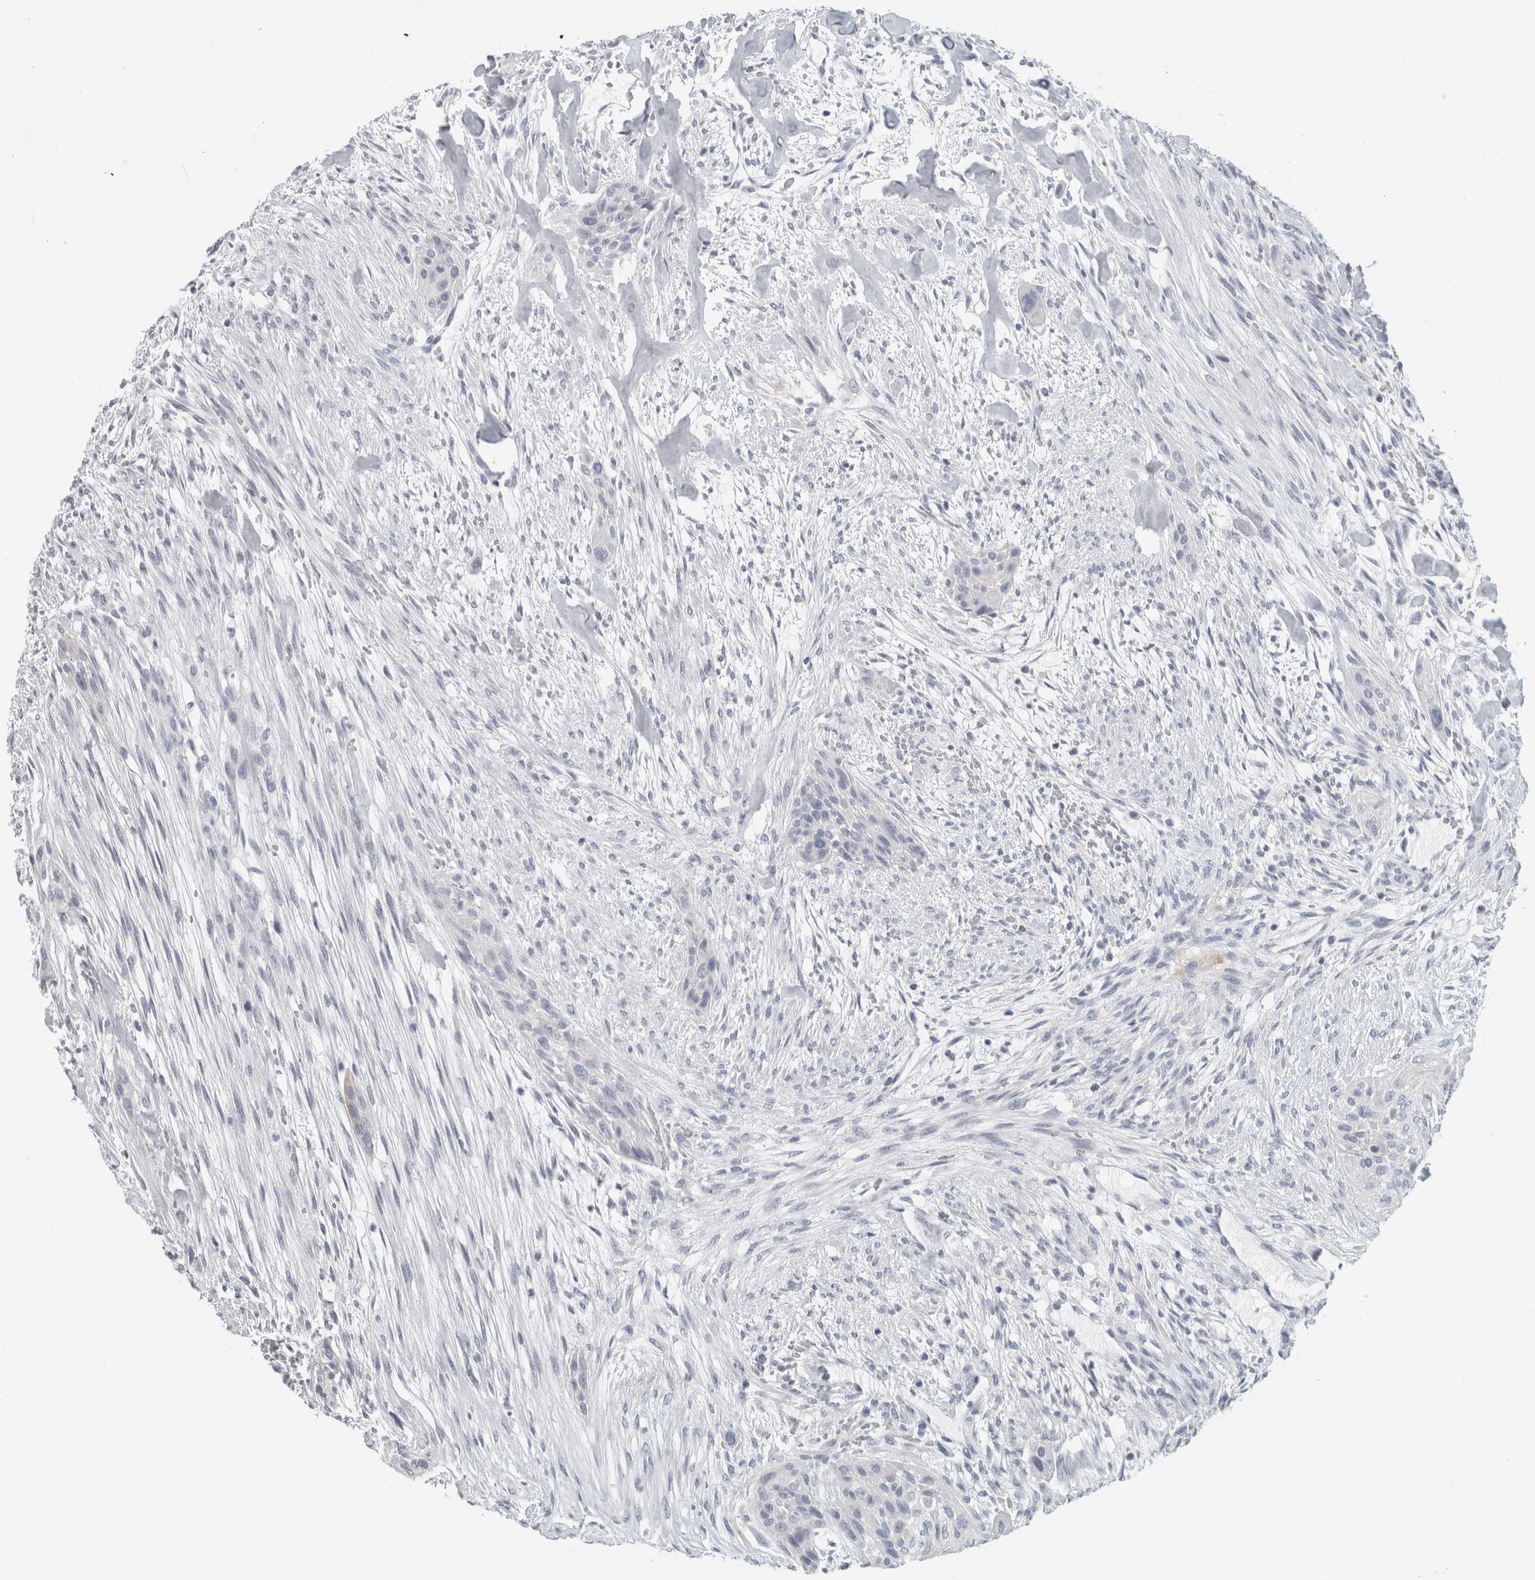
{"staining": {"intensity": "negative", "quantity": "none", "location": "none"}, "tissue": "urothelial cancer", "cell_type": "Tumor cells", "image_type": "cancer", "snomed": [{"axis": "morphology", "description": "Urothelial carcinoma, High grade"}, {"axis": "topography", "description": "Urinary bladder"}], "caption": "The photomicrograph reveals no significant positivity in tumor cells of high-grade urothelial carcinoma.", "gene": "SLC28A3", "patient": {"sex": "male", "age": 35}}